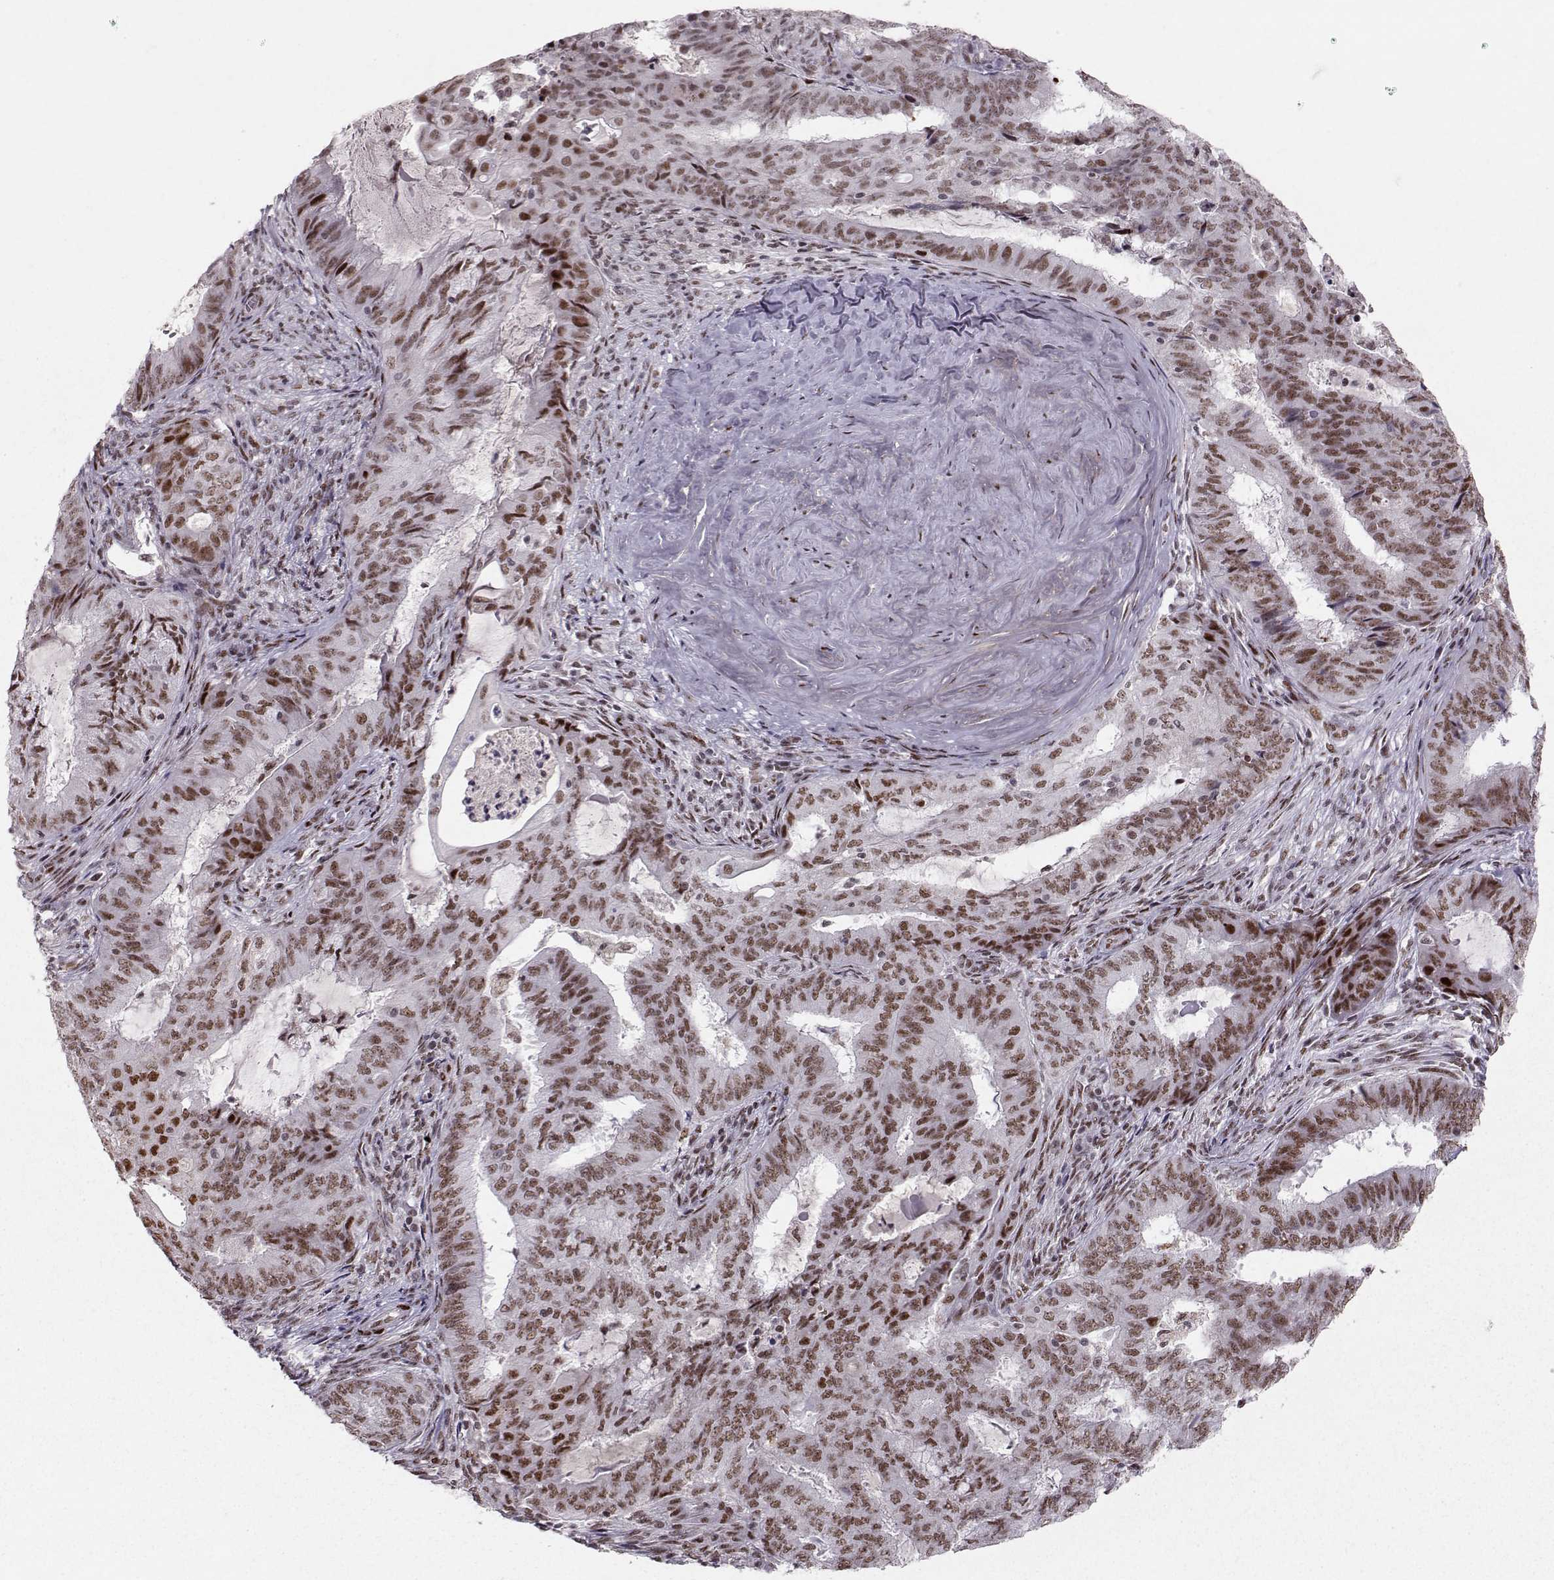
{"staining": {"intensity": "moderate", "quantity": ">75%", "location": "nuclear"}, "tissue": "endometrial cancer", "cell_type": "Tumor cells", "image_type": "cancer", "snomed": [{"axis": "morphology", "description": "Adenocarcinoma, NOS"}, {"axis": "topography", "description": "Endometrium"}], "caption": "DAB immunohistochemical staining of human endometrial cancer (adenocarcinoma) demonstrates moderate nuclear protein staining in approximately >75% of tumor cells.", "gene": "SNAPC2", "patient": {"sex": "female", "age": 62}}